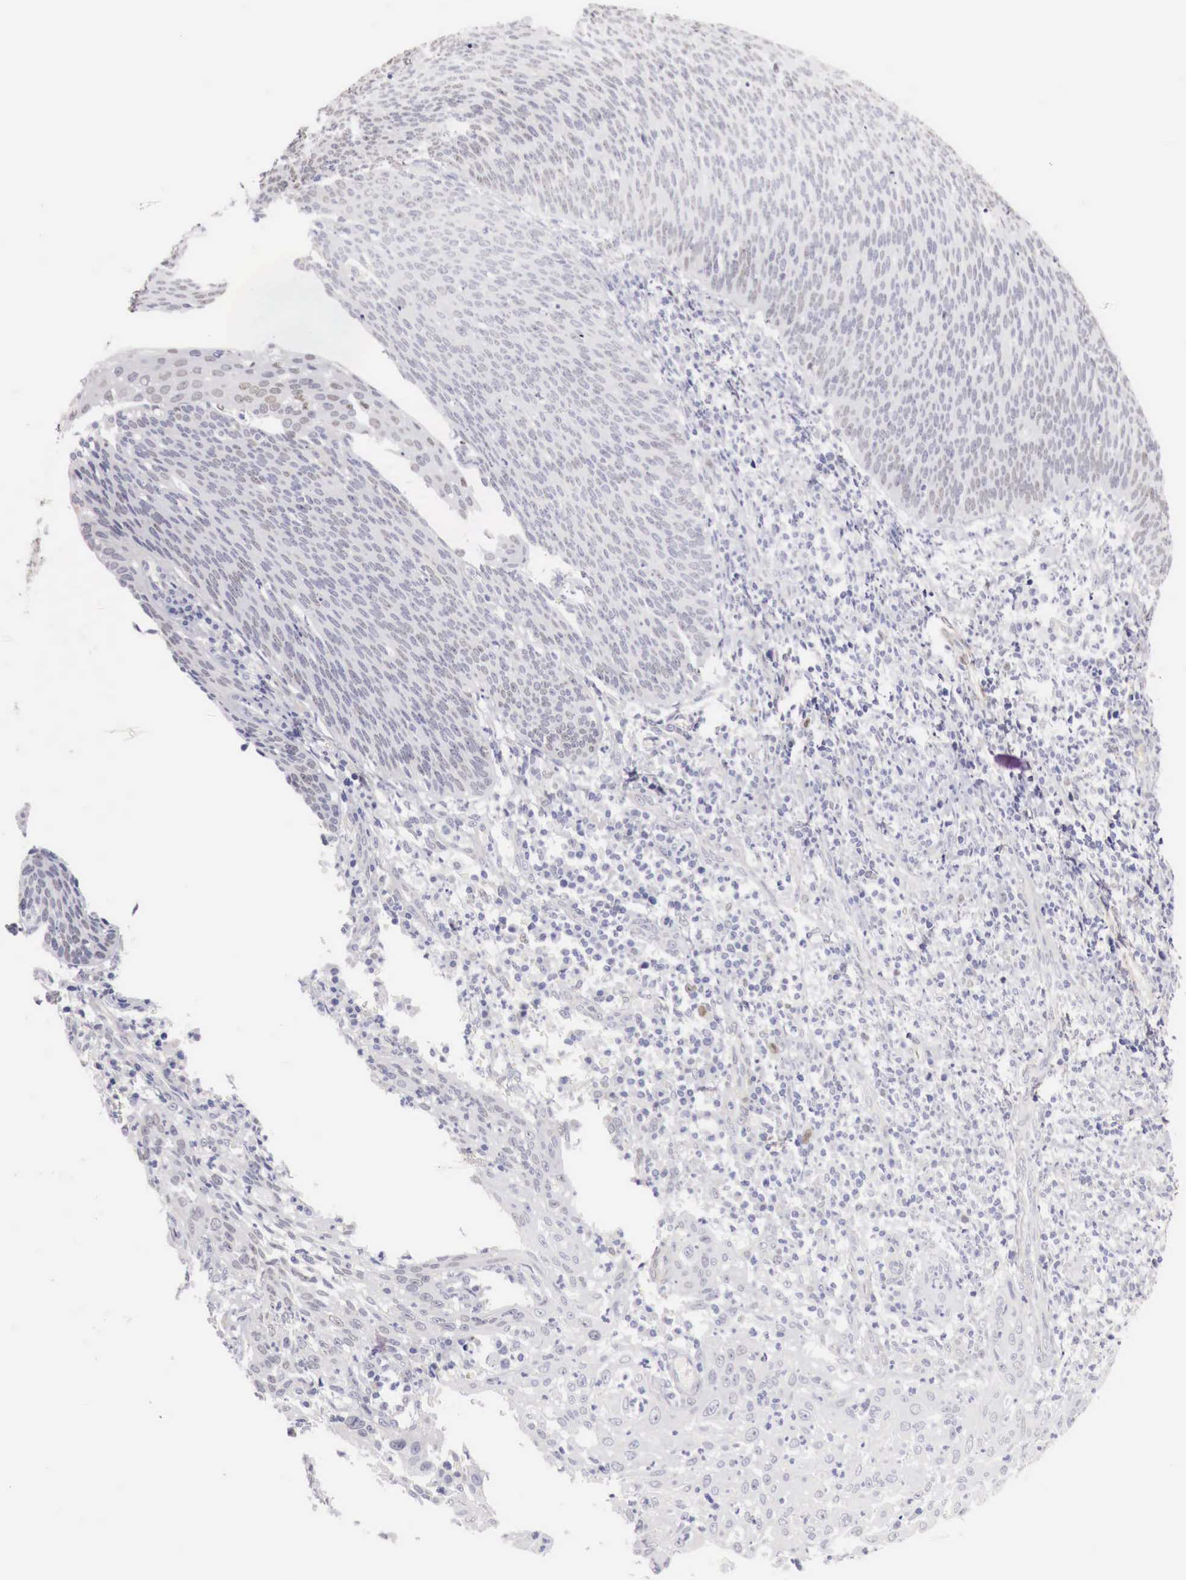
{"staining": {"intensity": "negative", "quantity": "none", "location": "none"}, "tissue": "cervical cancer", "cell_type": "Tumor cells", "image_type": "cancer", "snomed": [{"axis": "morphology", "description": "Squamous cell carcinoma, NOS"}, {"axis": "topography", "description": "Cervix"}], "caption": "Immunohistochemical staining of human cervical cancer (squamous cell carcinoma) displays no significant staining in tumor cells. Nuclei are stained in blue.", "gene": "ENOX2", "patient": {"sex": "female", "age": 41}}